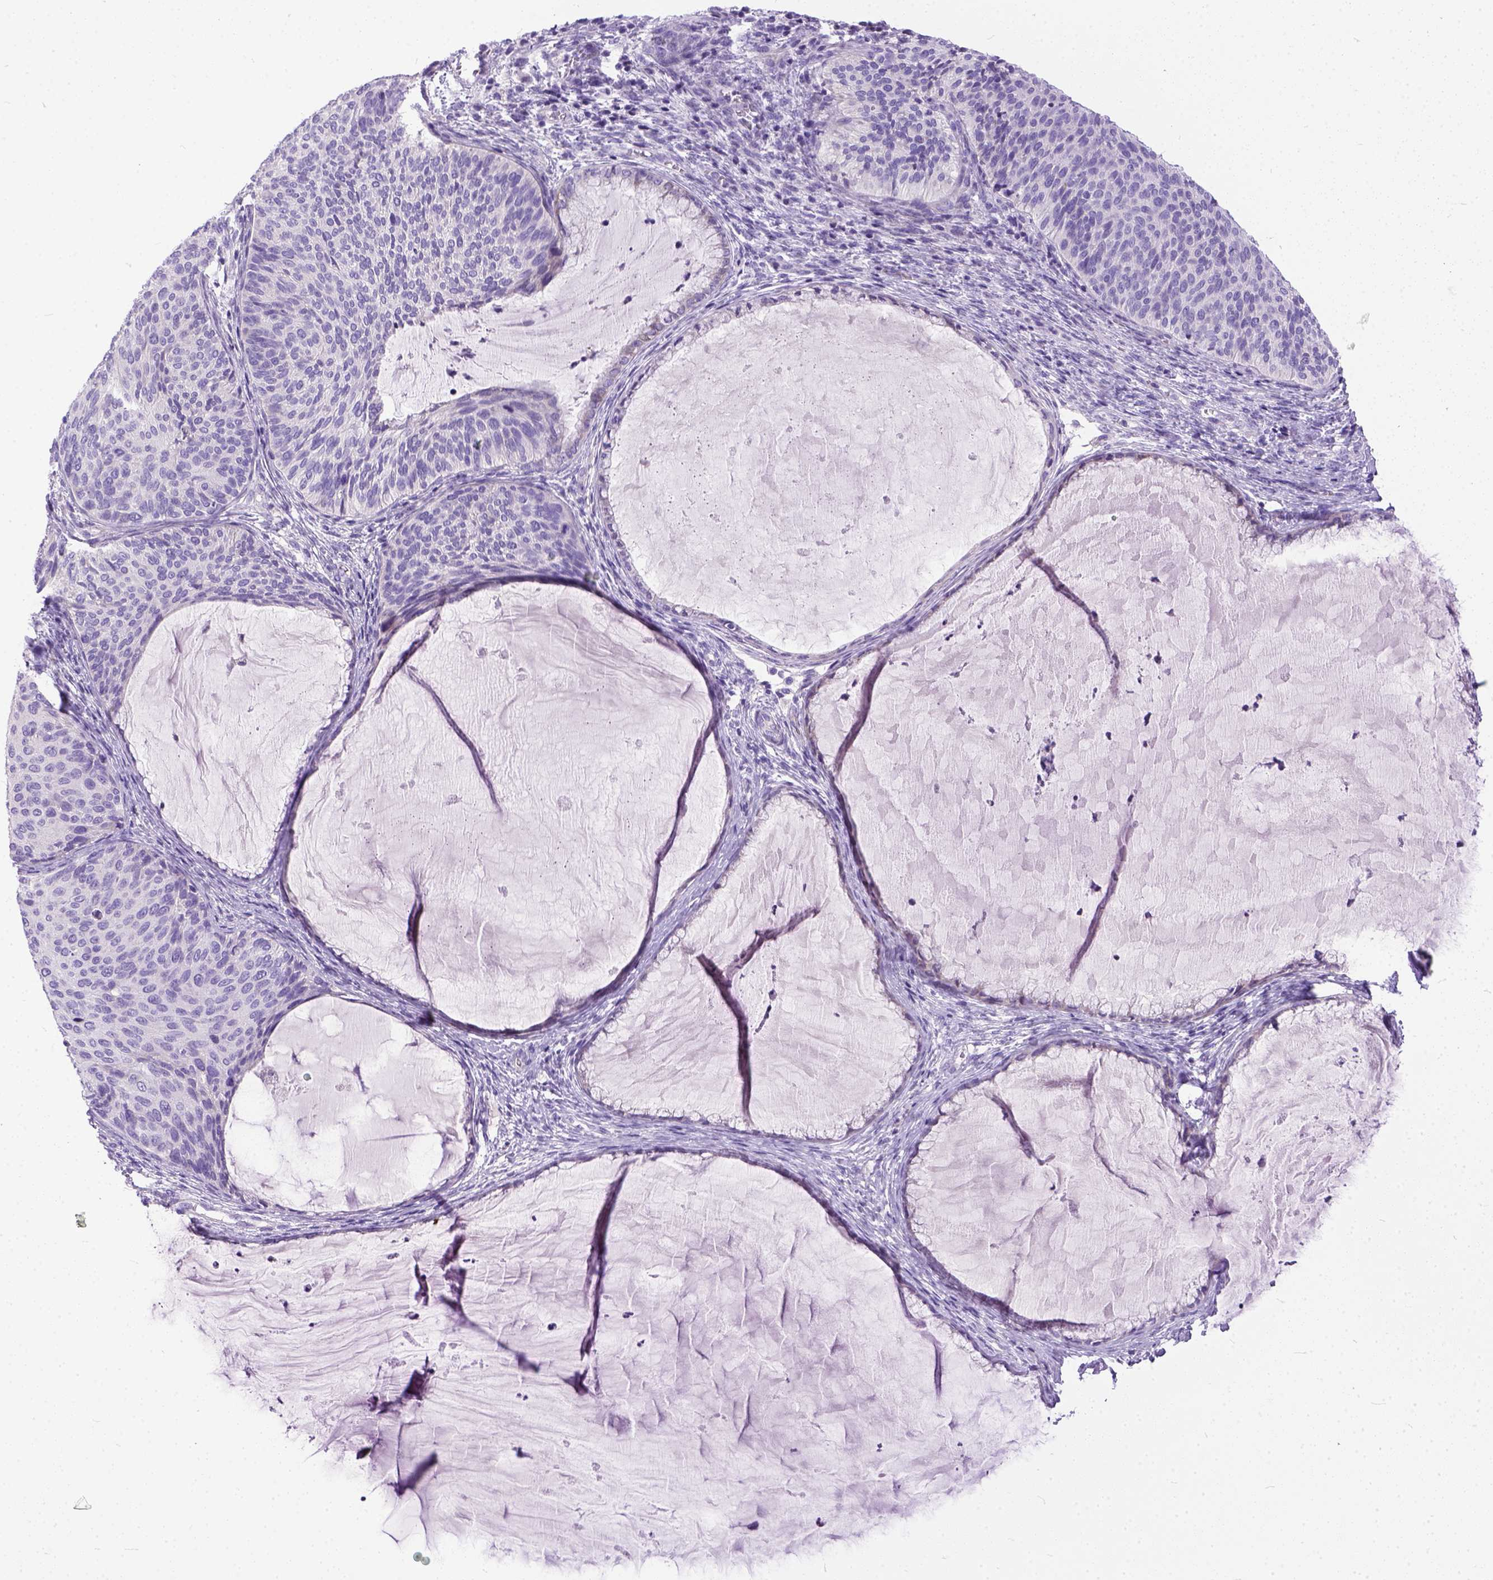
{"staining": {"intensity": "negative", "quantity": "none", "location": "none"}, "tissue": "cervical cancer", "cell_type": "Tumor cells", "image_type": "cancer", "snomed": [{"axis": "morphology", "description": "Squamous cell carcinoma, NOS"}, {"axis": "topography", "description": "Cervix"}], "caption": "Cervical cancer (squamous cell carcinoma) stained for a protein using immunohistochemistry demonstrates no expression tumor cells.", "gene": "PLK5", "patient": {"sex": "female", "age": 36}}